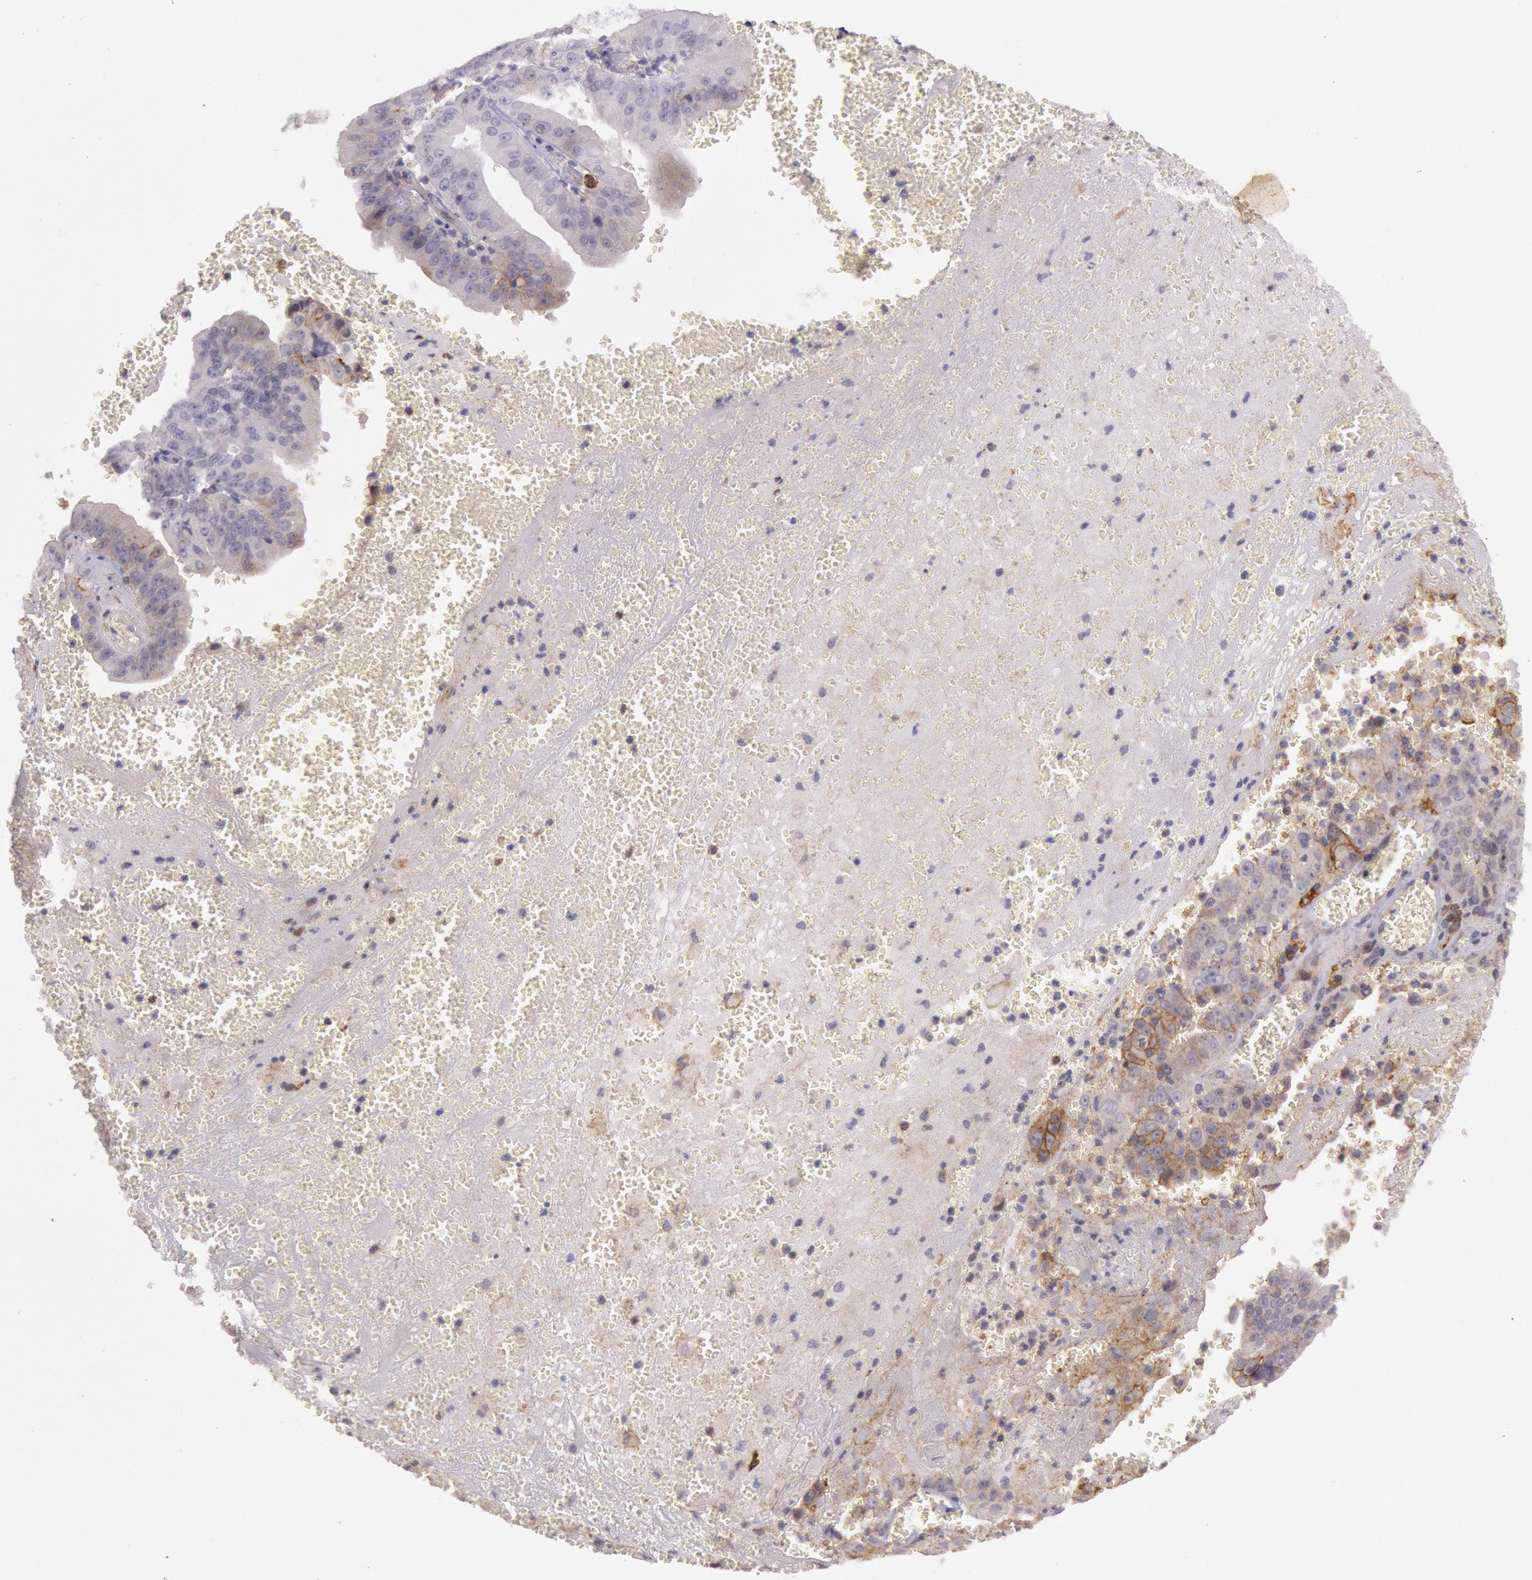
{"staining": {"intensity": "weak", "quantity": "<25%", "location": "cytoplasmic/membranous"}, "tissue": "liver cancer", "cell_type": "Tumor cells", "image_type": "cancer", "snomed": [{"axis": "morphology", "description": "Cholangiocarcinoma"}, {"axis": "topography", "description": "Liver"}], "caption": "Micrograph shows no protein positivity in tumor cells of liver cholangiocarcinoma tissue.", "gene": "TRIB2", "patient": {"sex": "female", "age": 79}}